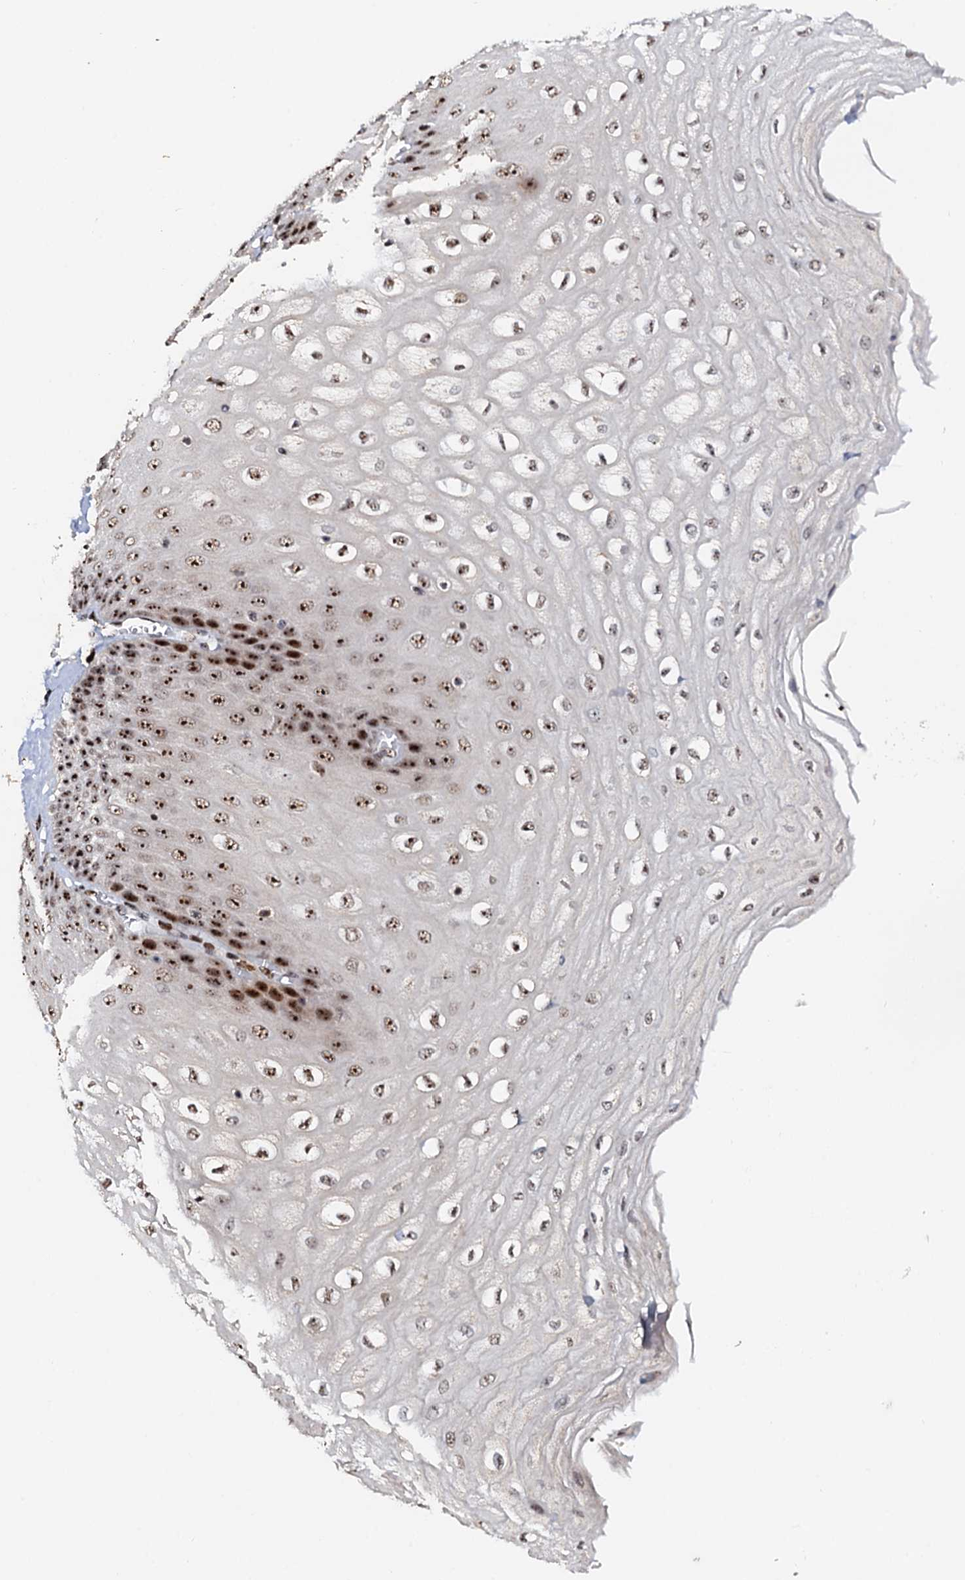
{"staining": {"intensity": "moderate", "quantity": ">75%", "location": "nuclear"}, "tissue": "esophagus", "cell_type": "Squamous epithelial cells", "image_type": "normal", "snomed": [{"axis": "morphology", "description": "Normal tissue, NOS"}, {"axis": "topography", "description": "Esophagus"}], "caption": "Immunohistochemical staining of normal human esophagus exhibits medium levels of moderate nuclear positivity in approximately >75% of squamous epithelial cells.", "gene": "NEUROG3", "patient": {"sex": "male", "age": 60}}